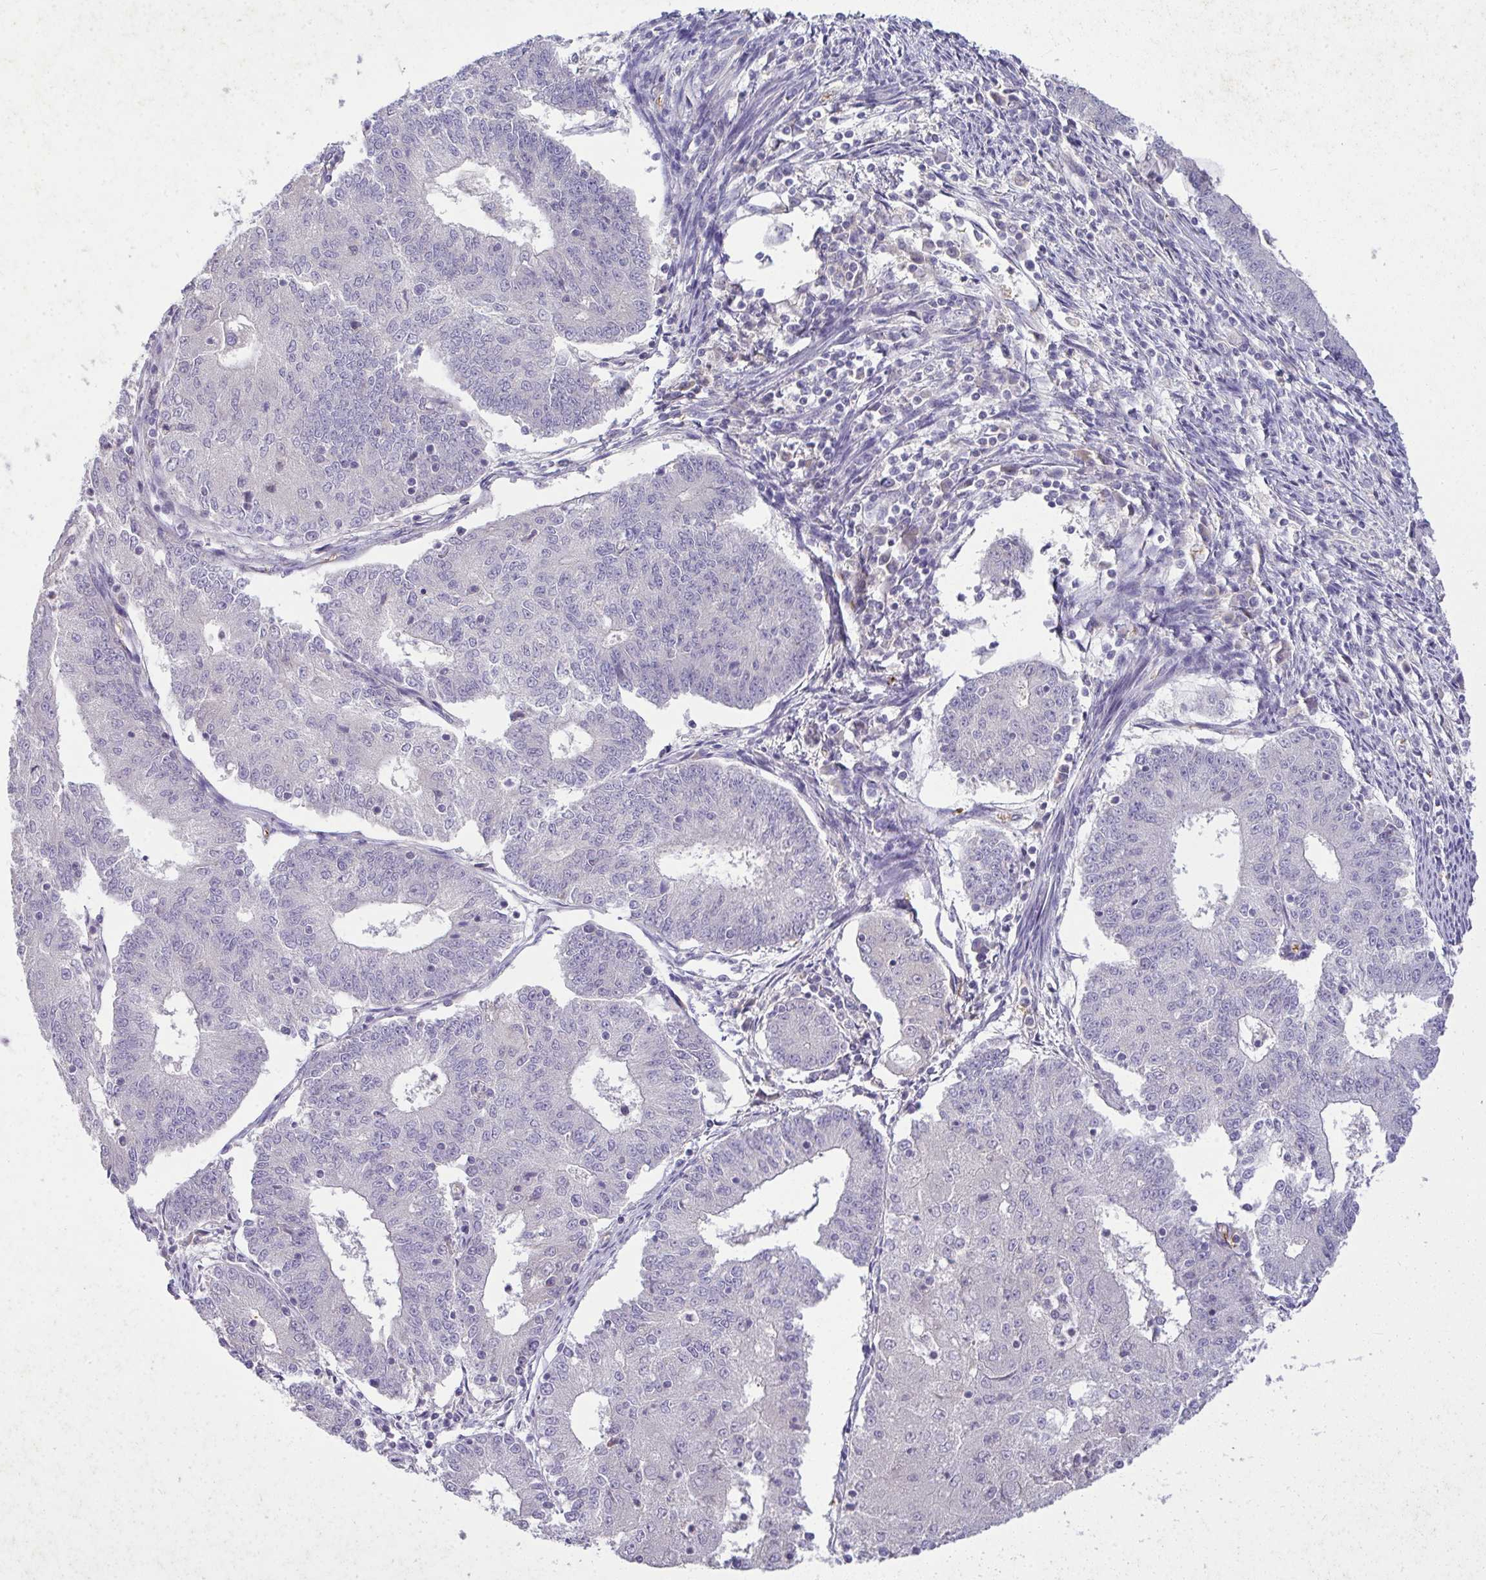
{"staining": {"intensity": "negative", "quantity": "none", "location": "none"}, "tissue": "endometrial cancer", "cell_type": "Tumor cells", "image_type": "cancer", "snomed": [{"axis": "morphology", "description": "Adenocarcinoma, NOS"}, {"axis": "topography", "description": "Endometrium"}], "caption": "Endometrial cancer (adenocarcinoma) stained for a protein using IHC exhibits no expression tumor cells.", "gene": "SPTB", "patient": {"sex": "female", "age": 56}}